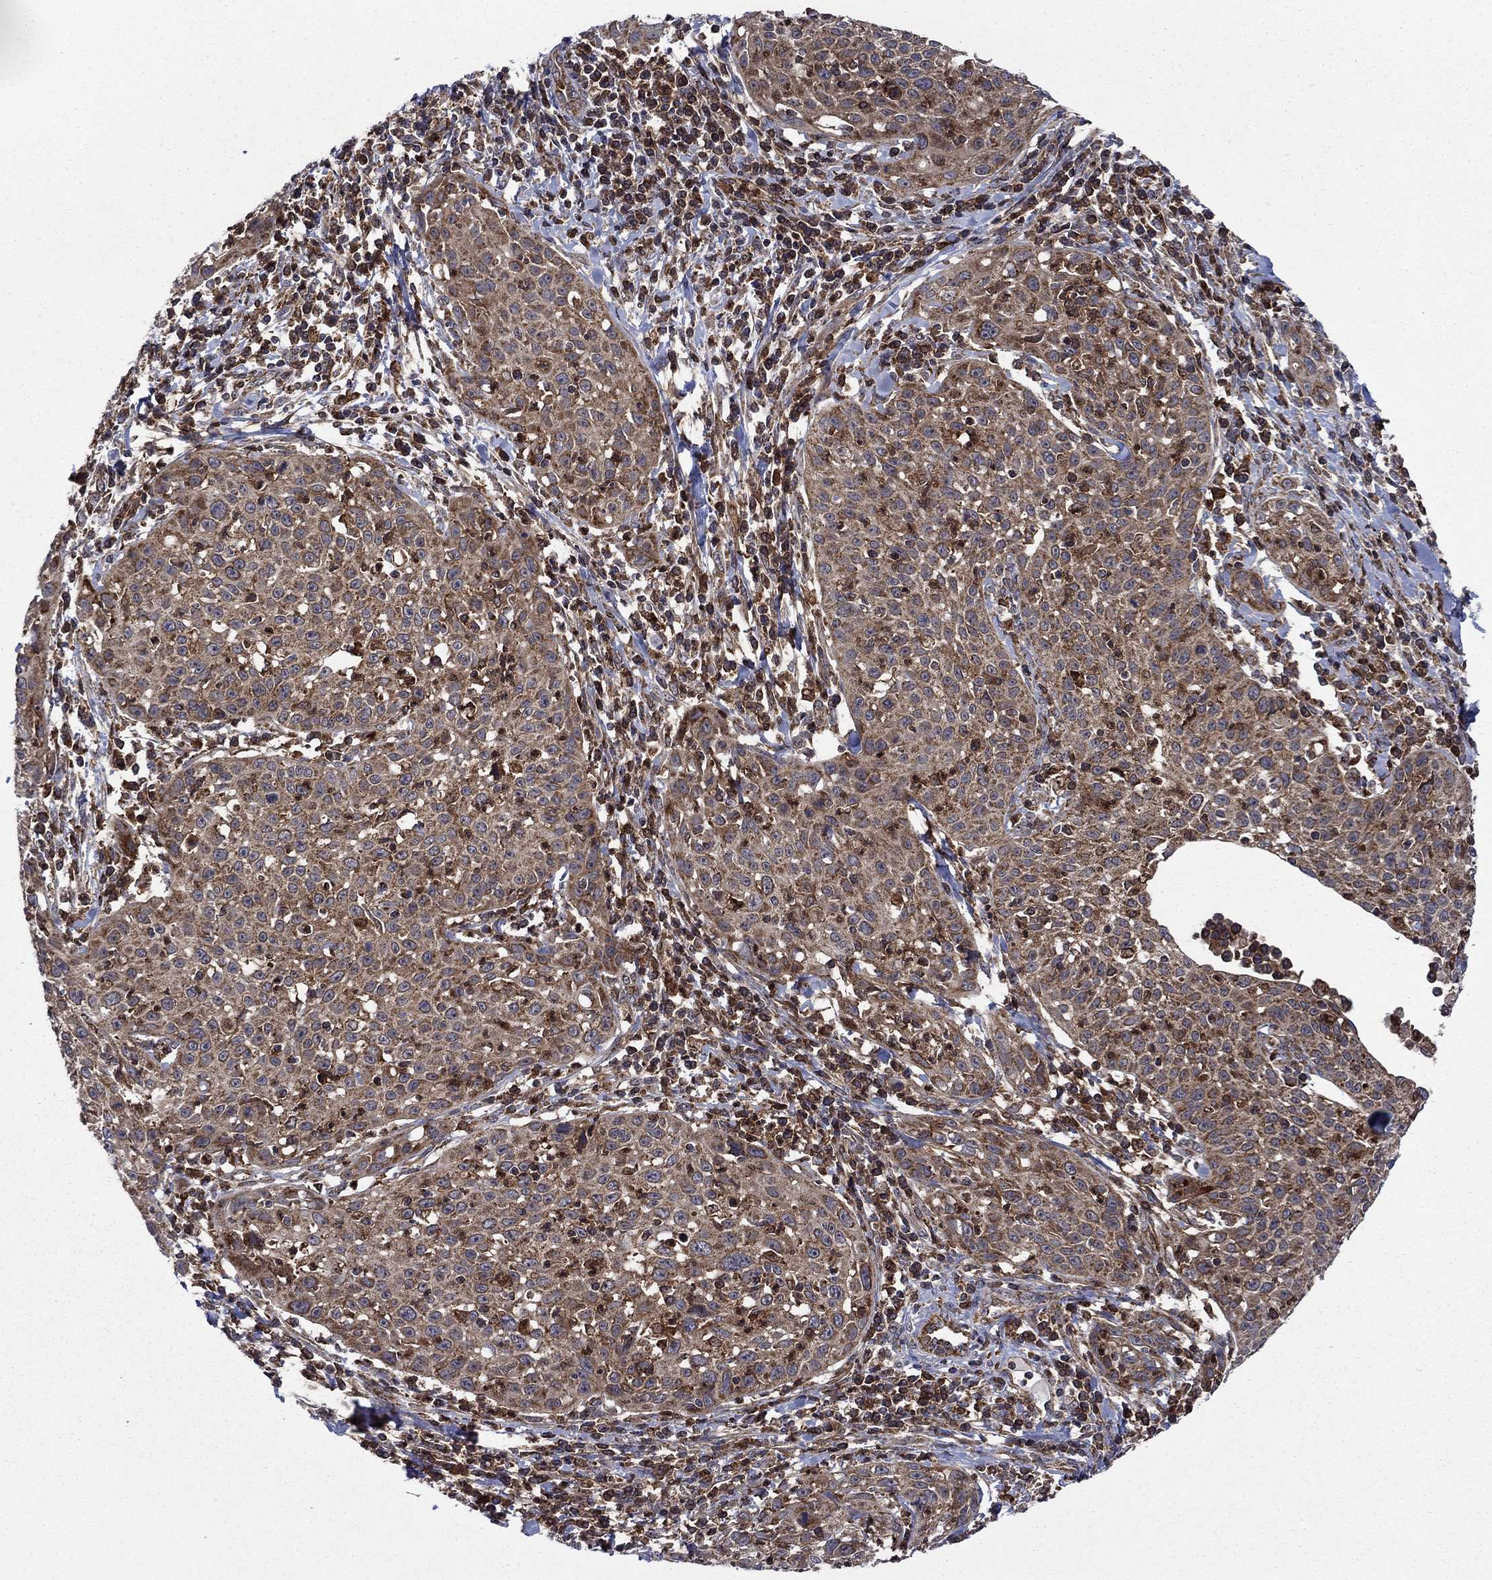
{"staining": {"intensity": "moderate", "quantity": "25%-75%", "location": "cytoplasmic/membranous"}, "tissue": "cervical cancer", "cell_type": "Tumor cells", "image_type": "cancer", "snomed": [{"axis": "morphology", "description": "Squamous cell carcinoma, NOS"}, {"axis": "topography", "description": "Cervix"}], "caption": "A photomicrograph of squamous cell carcinoma (cervical) stained for a protein displays moderate cytoplasmic/membranous brown staining in tumor cells.", "gene": "RNF19B", "patient": {"sex": "female", "age": 26}}